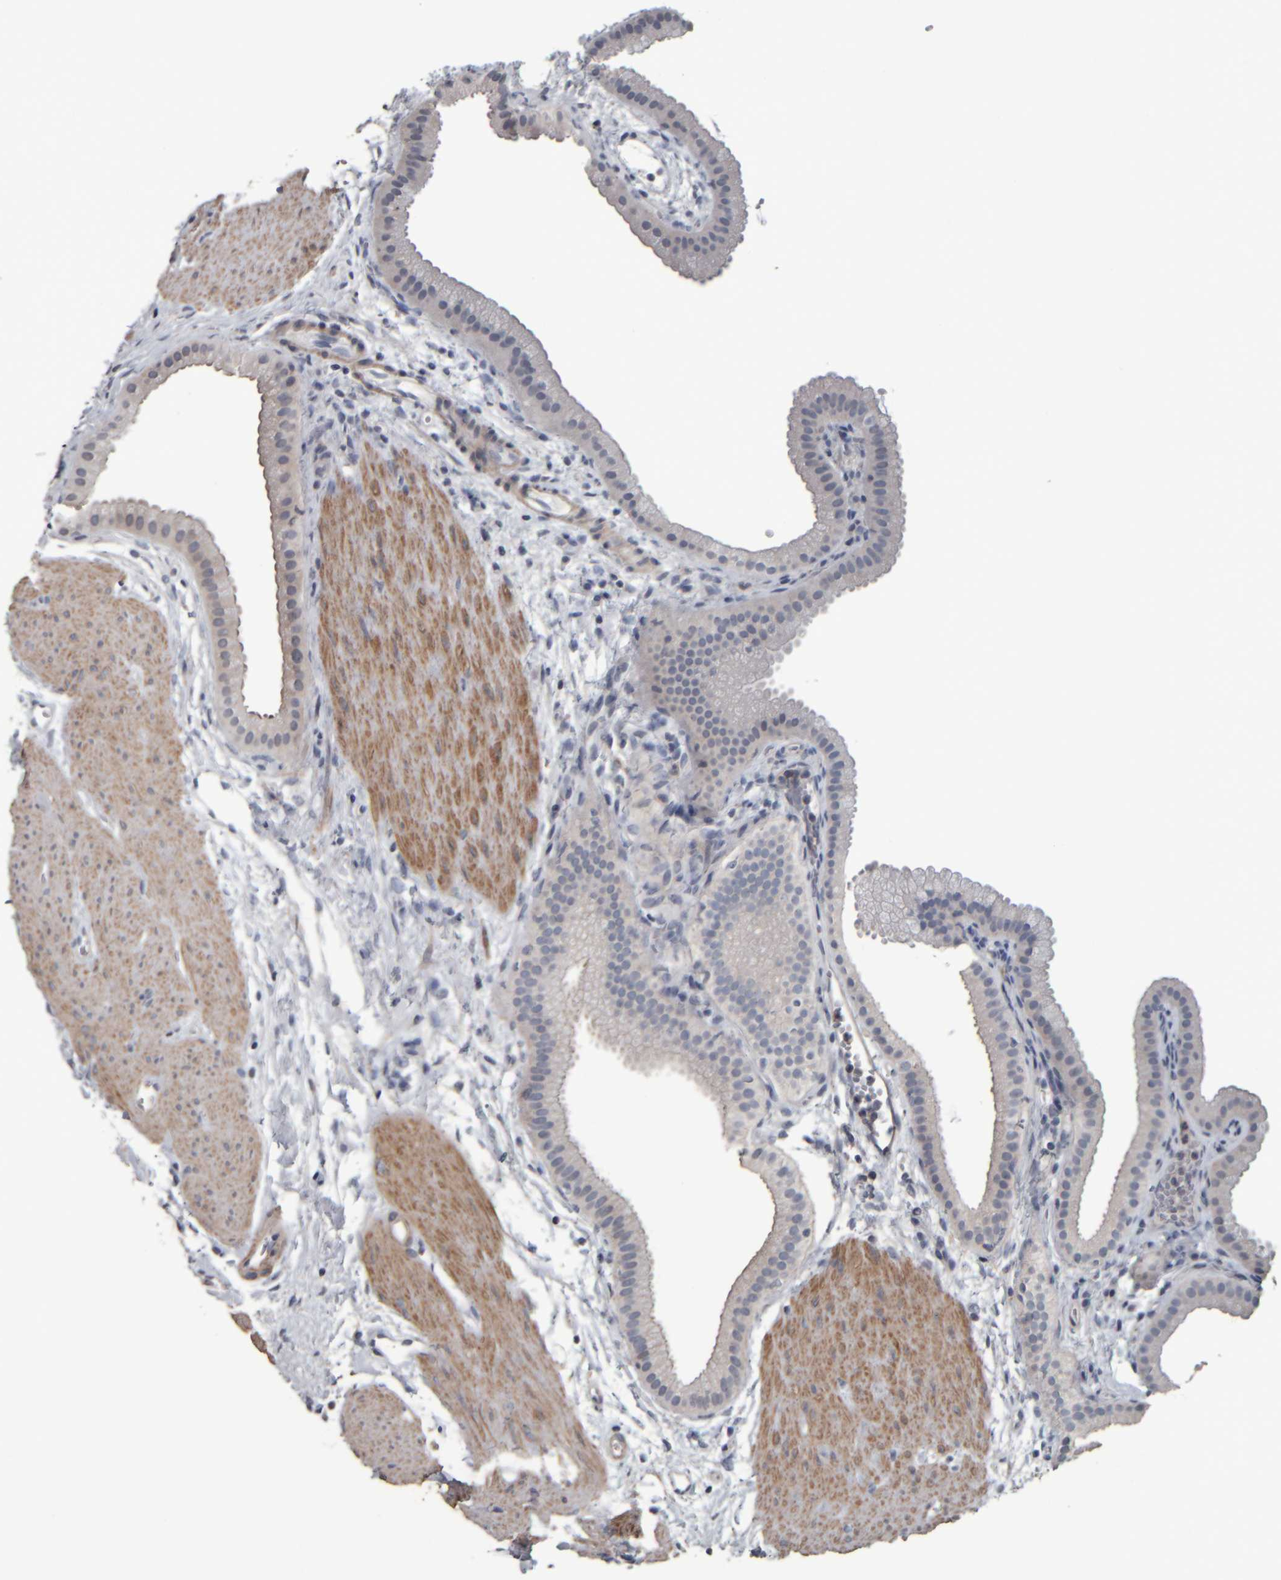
{"staining": {"intensity": "negative", "quantity": "none", "location": "none"}, "tissue": "gallbladder", "cell_type": "Glandular cells", "image_type": "normal", "snomed": [{"axis": "morphology", "description": "Normal tissue, NOS"}, {"axis": "topography", "description": "Gallbladder"}], "caption": "Immunohistochemistry (IHC) image of normal human gallbladder stained for a protein (brown), which reveals no staining in glandular cells.", "gene": "CAVIN4", "patient": {"sex": "female", "age": 64}}